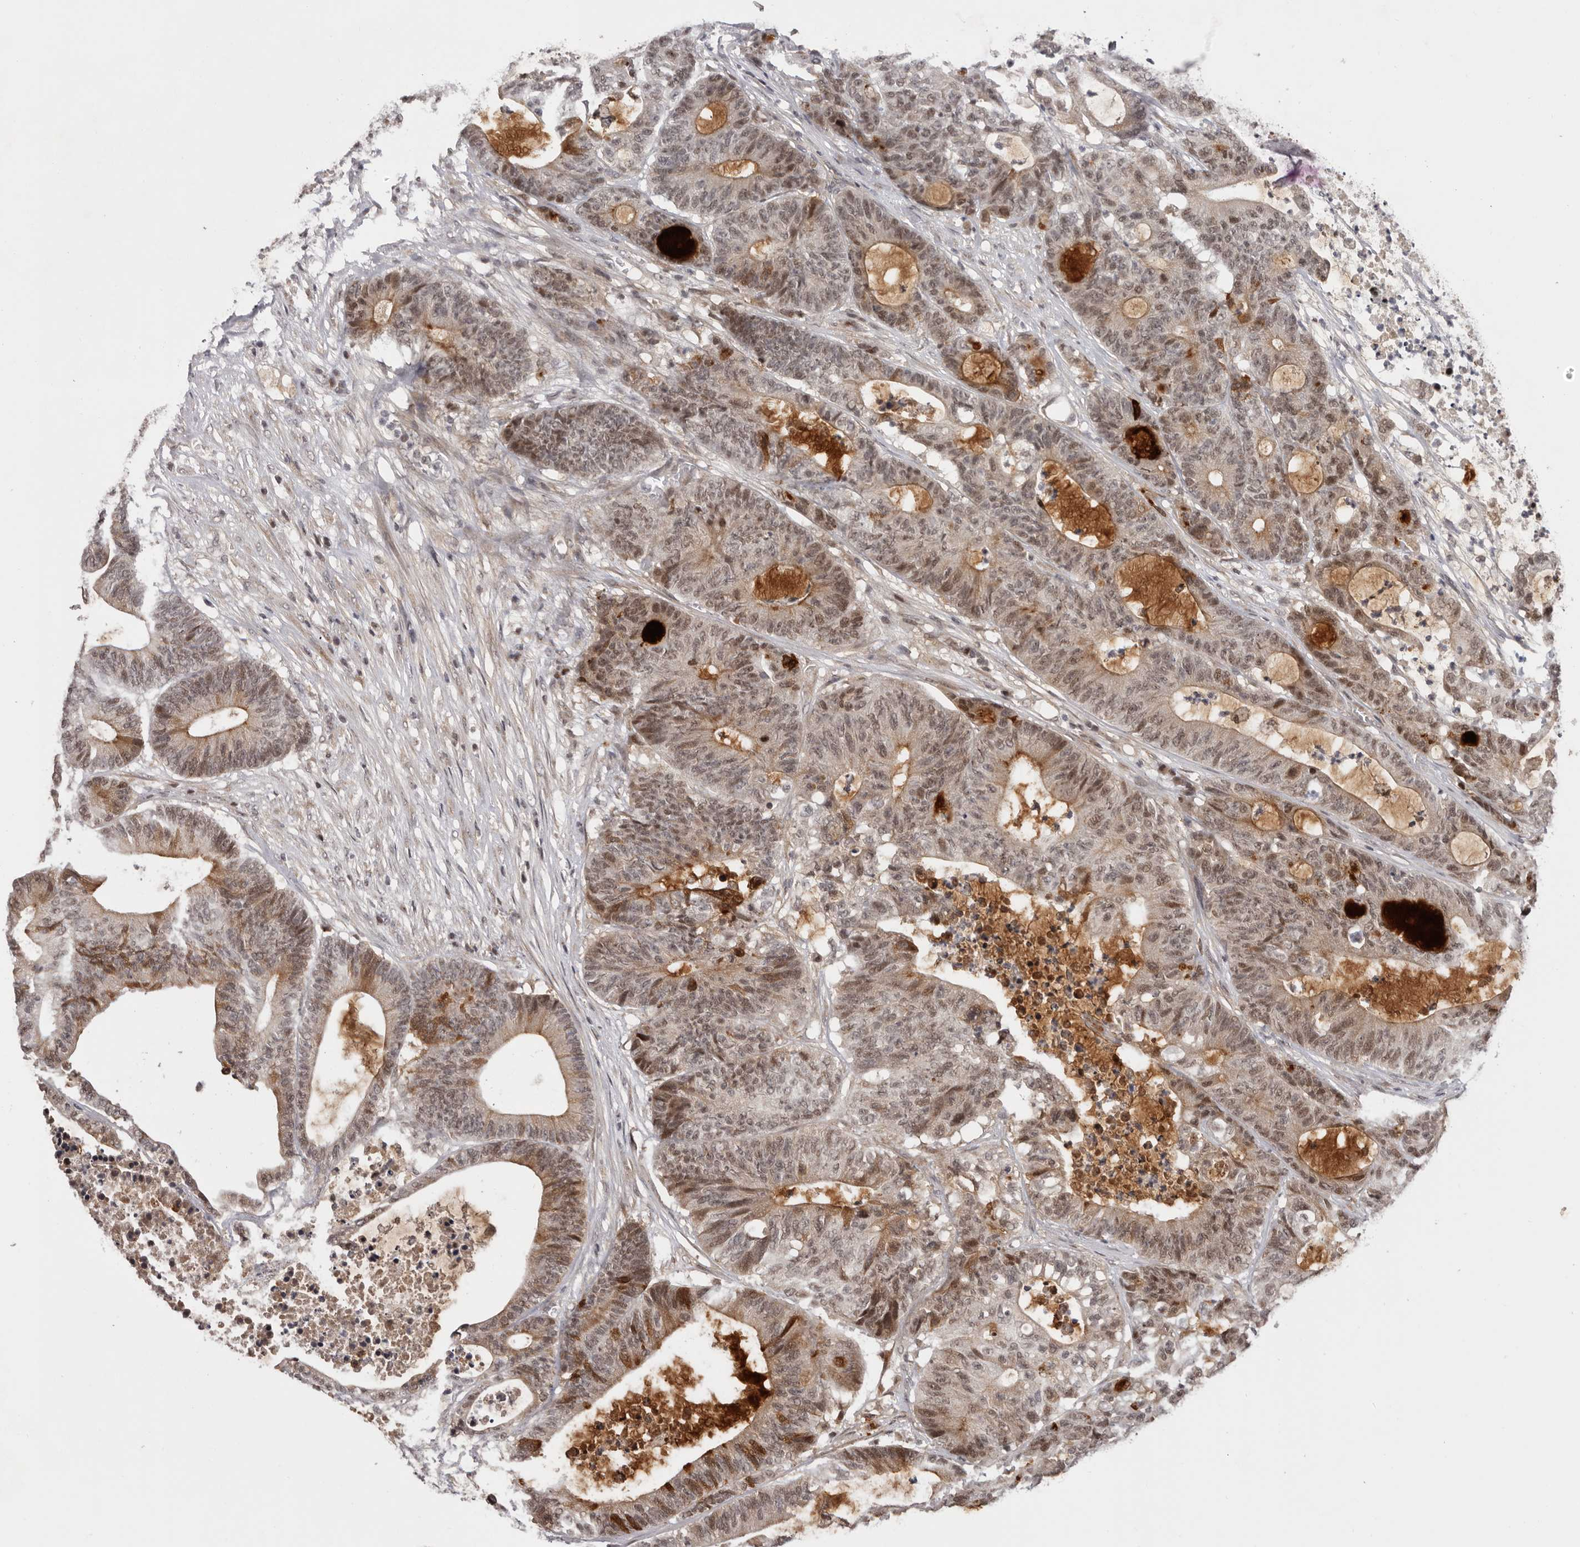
{"staining": {"intensity": "moderate", "quantity": ">75%", "location": "cytoplasmic/membranous,nuclear"}, "tissue": "colorectal cancer", "cell_type": "Tumor cells", "image_type": "cancer", "snomed": [{"axis": "morphology", "description": "Adenocarcinoma, NOS"}, {"axis": "topography", "description": "Colon"}], "caption": "Colorectal cancer stained with DAB (3,3'-diaminobenzidine) IHC exhibits medium levels of moderate cytoplasmic/membranous and nuclear staining in about >75% of tumor cells.", "gene": "TBX5", "patient": {"sex": "female", "age": 84}}